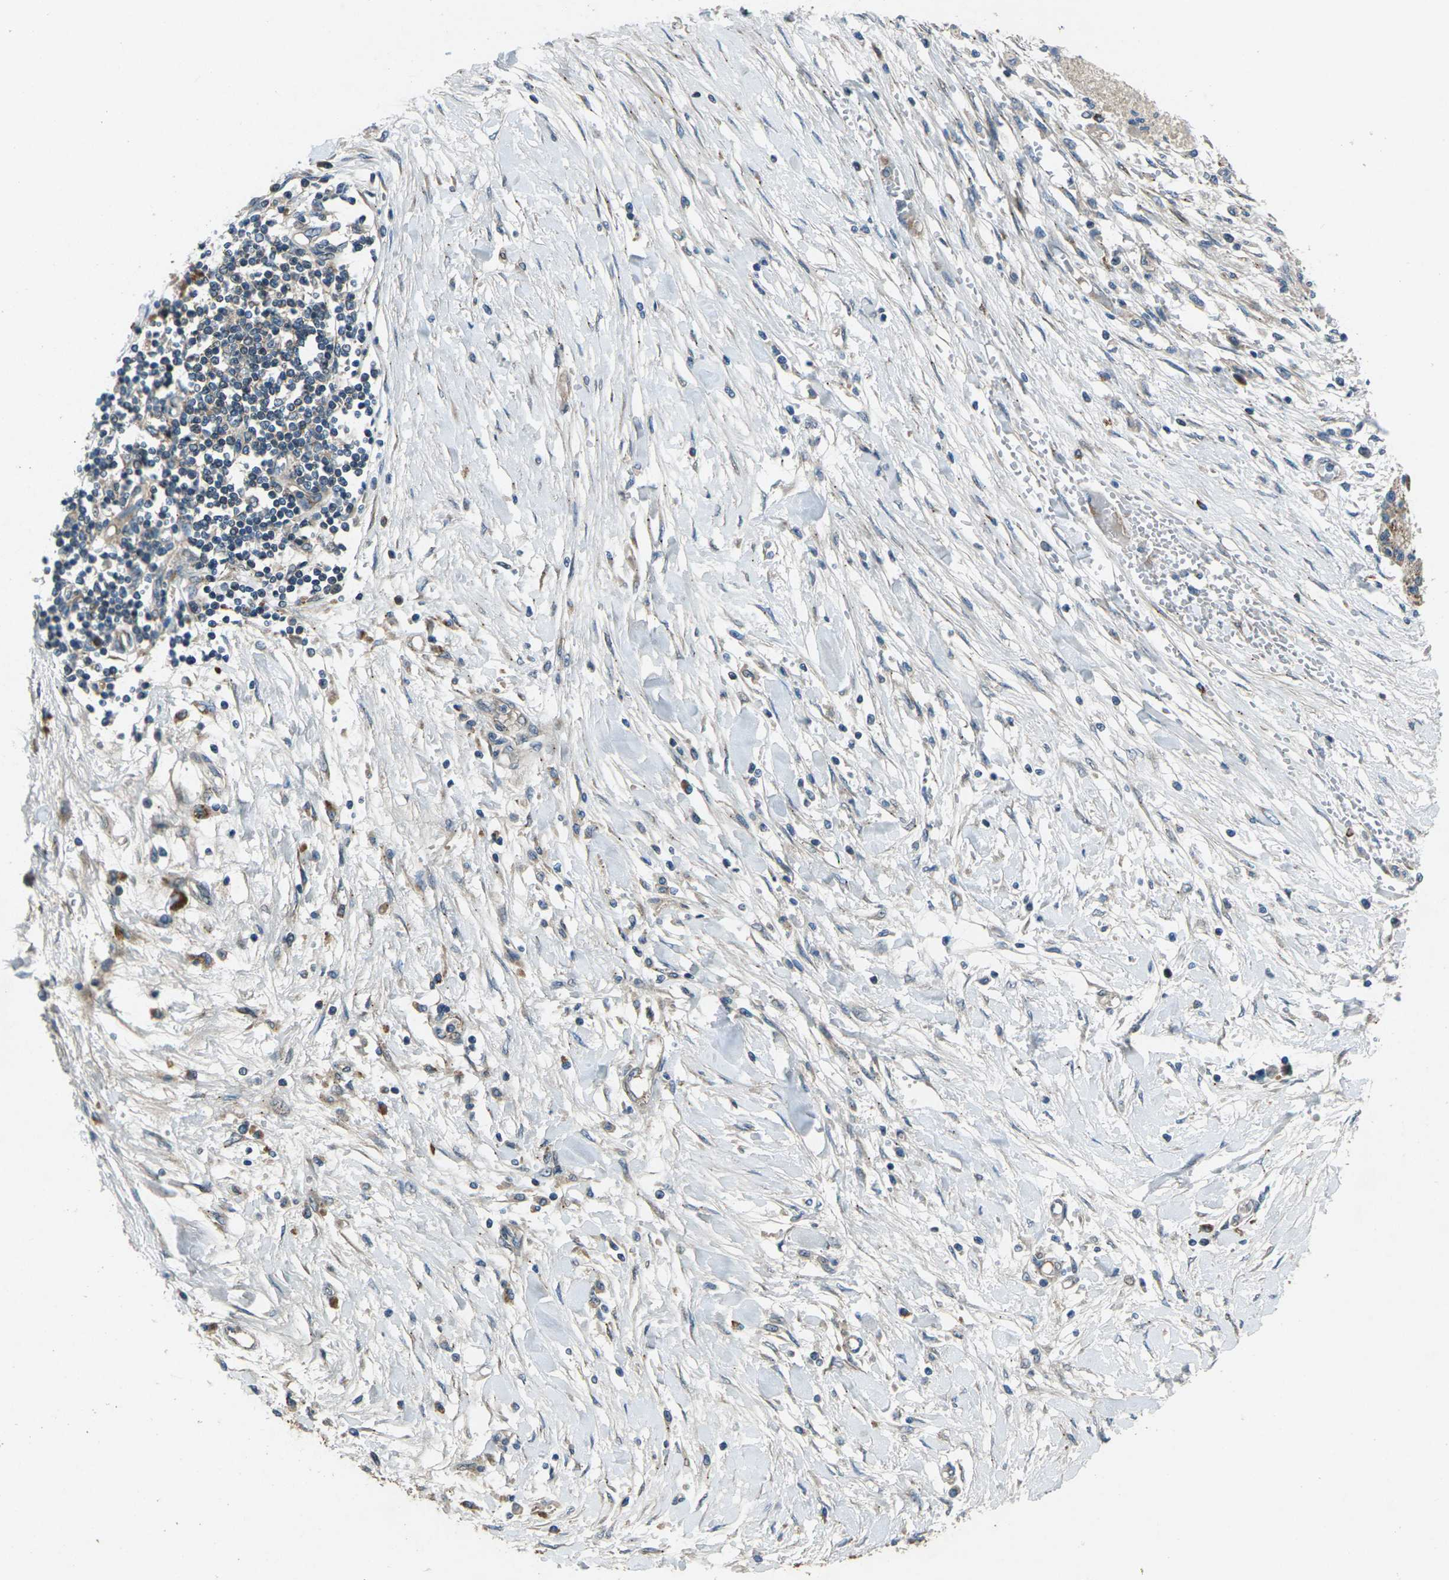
{"staining": {"intensity": "negative", "quantity": "none", "location": "none"}, "tissue": "pancreatic cancer", "cell_type": "Tumor cells", "image_type": "cancer", "snomed": [{"axis": "morphology", "description": "Adenocarcinoma, NOS"}, {"axis": "topography", "description": "Pancreas"}], "caption": "Immunohistochemical staining of human pancreatic cancer shows no significant expression in tumor cells.", "gene": "EDNRA", "patient": {"sex": "female", "age": 70}}